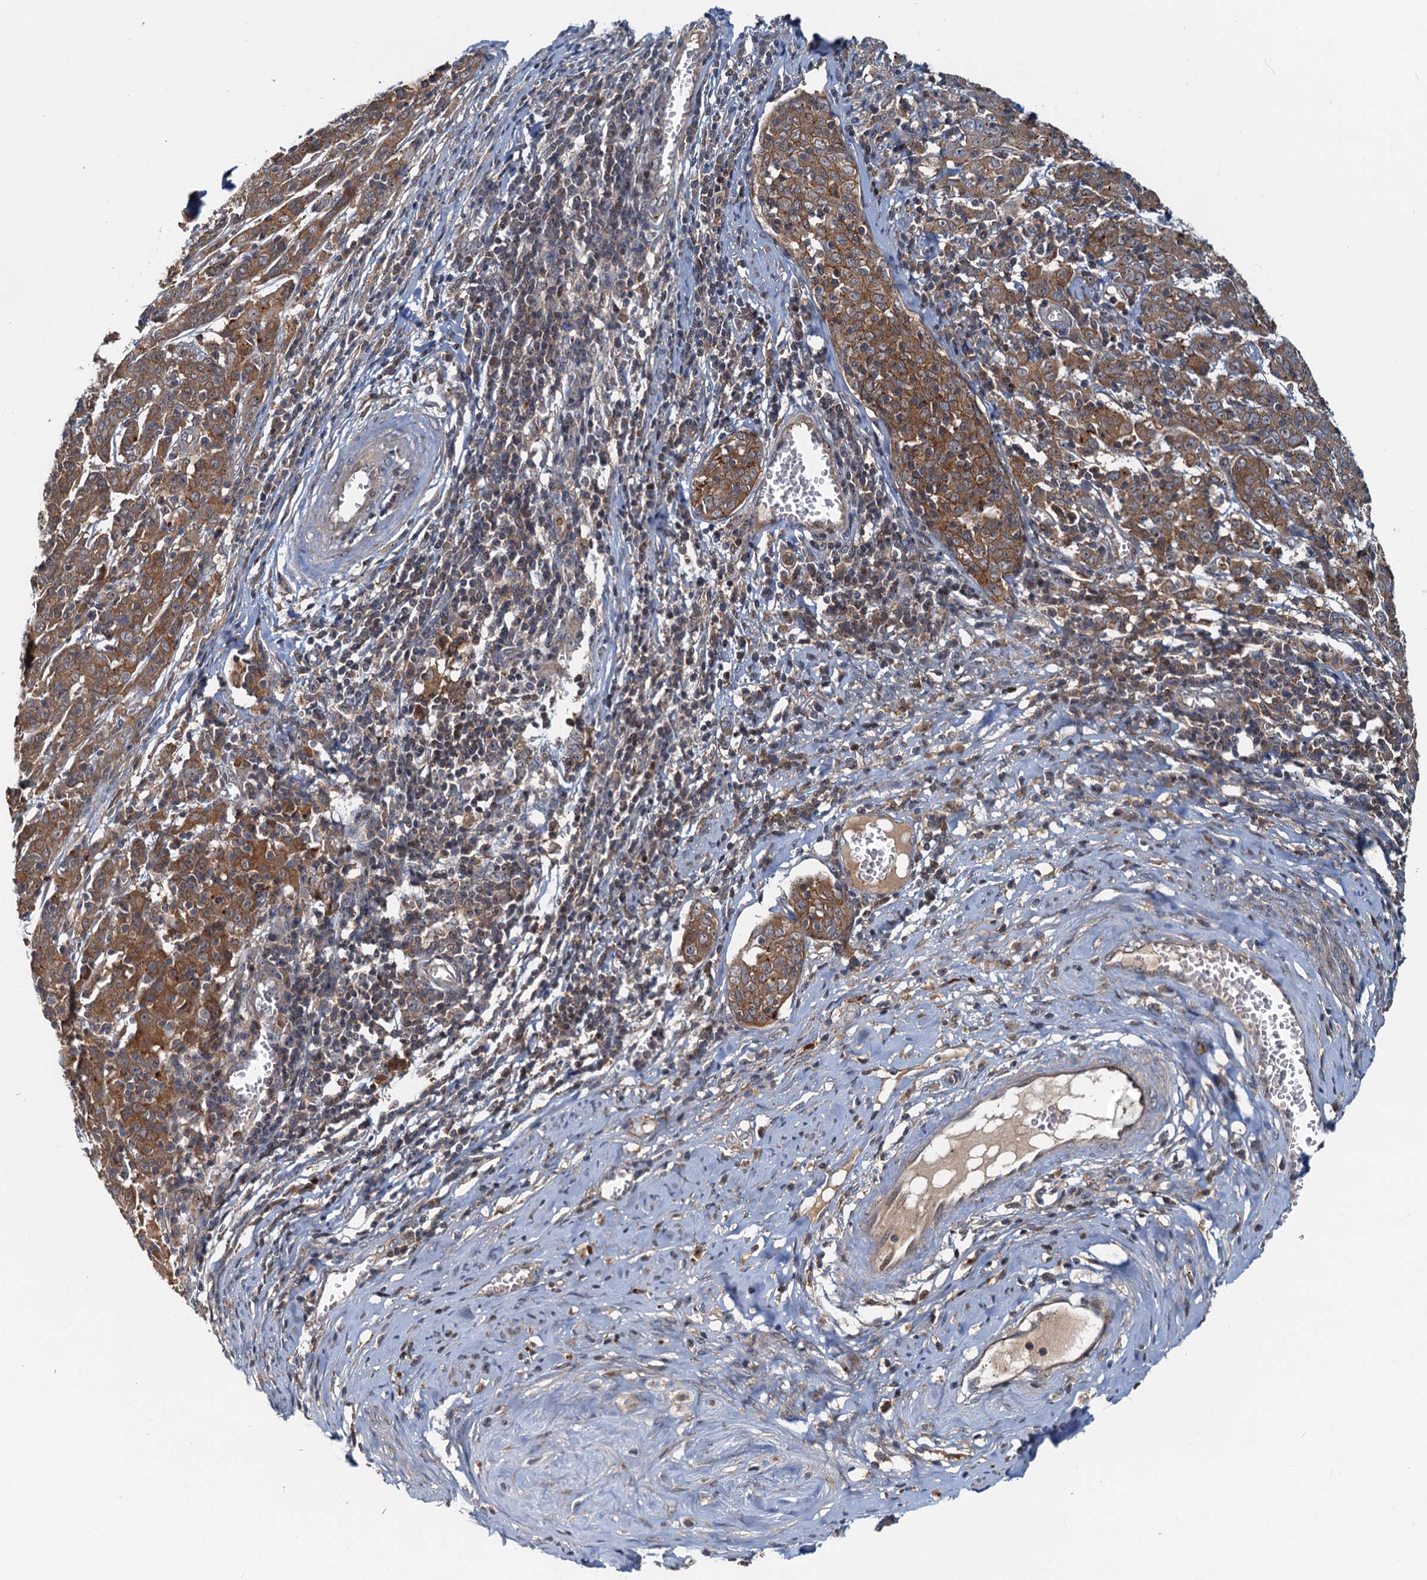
{"staining": {"intensity": "moderate", "quantity": ">75%", "location": "cytoplasmic/membranous"}, "tissue": "cervical cancer", "cell_type": "Tumor cells", "image_type": "cancer", "snomed": [{"axis": "morphology", "description": "Squamous cell carcinoma, NOS"}, {"axis": "topography", "description": "Cervix"}], "caption": "Immunohistochemistry (IHC) staining of squamous cell carcinoma (cervical), which demonstrates medium levels of moderate cytoplasmic/membranous expression in about >75% of tumor cells indicating moderate cytoplasmic/membranous protein staining. The staining was performed using DAB (brown) for protein detection and nuclei were counterstained in hematoxylin (blue).", "gene": "TOLLIP", "patient": {"sex": "female", "age": 67}}